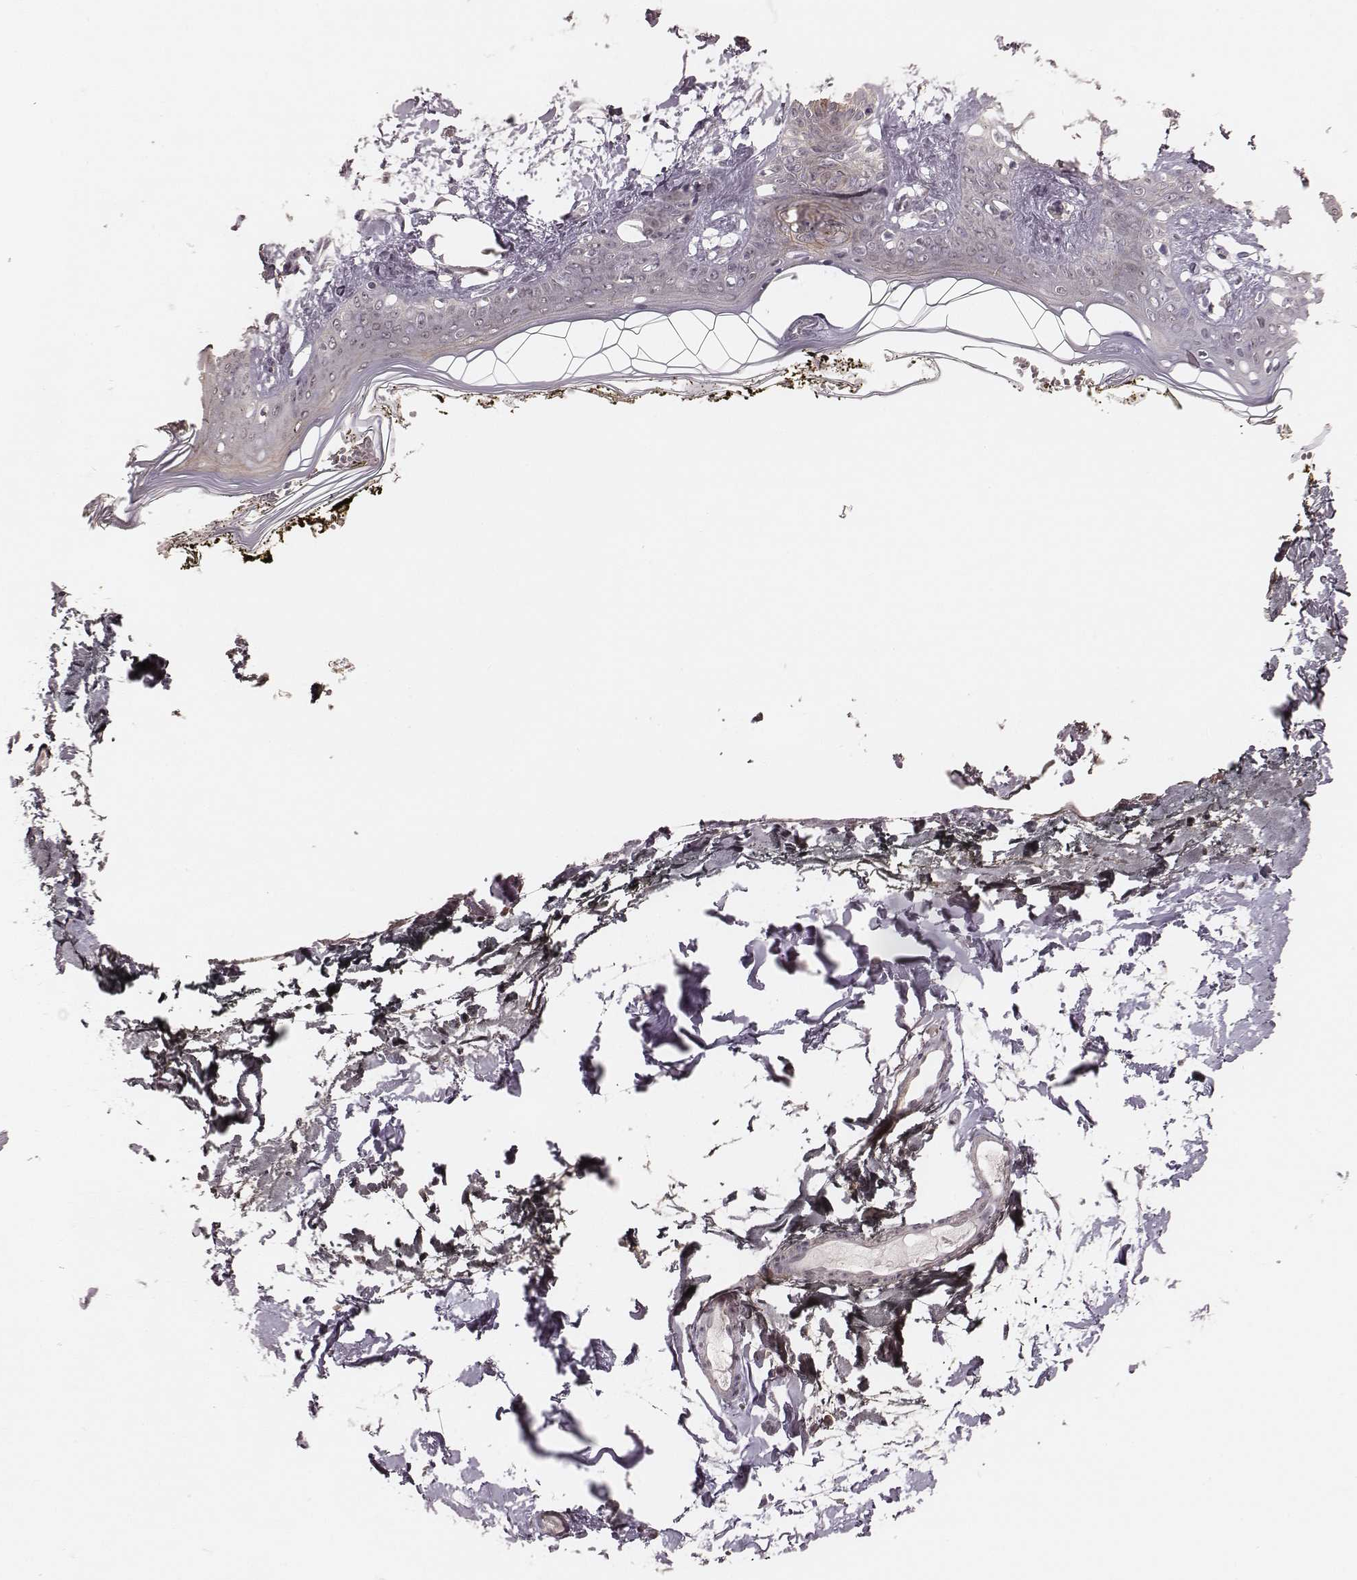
{"staining": {"intensity": "negative", "quantity": "none", "location": "none"}, "tissue": "skin", "cell_type": "Fibroblasts", "image_type": "normal", "snomed": [{"axis": "morphology", "description": "Normal tissue, NOS"}, {"axis": "topography", "description": "Skin"}], "caption": "There is no significant staining in fibroblasts of skin. (Brightfield microscopy of DAB (3,3'-diaminobenzidine) IHC at high magnification).", "gene": "LY6K", "patient": {"sex": "female", "age": 34}}